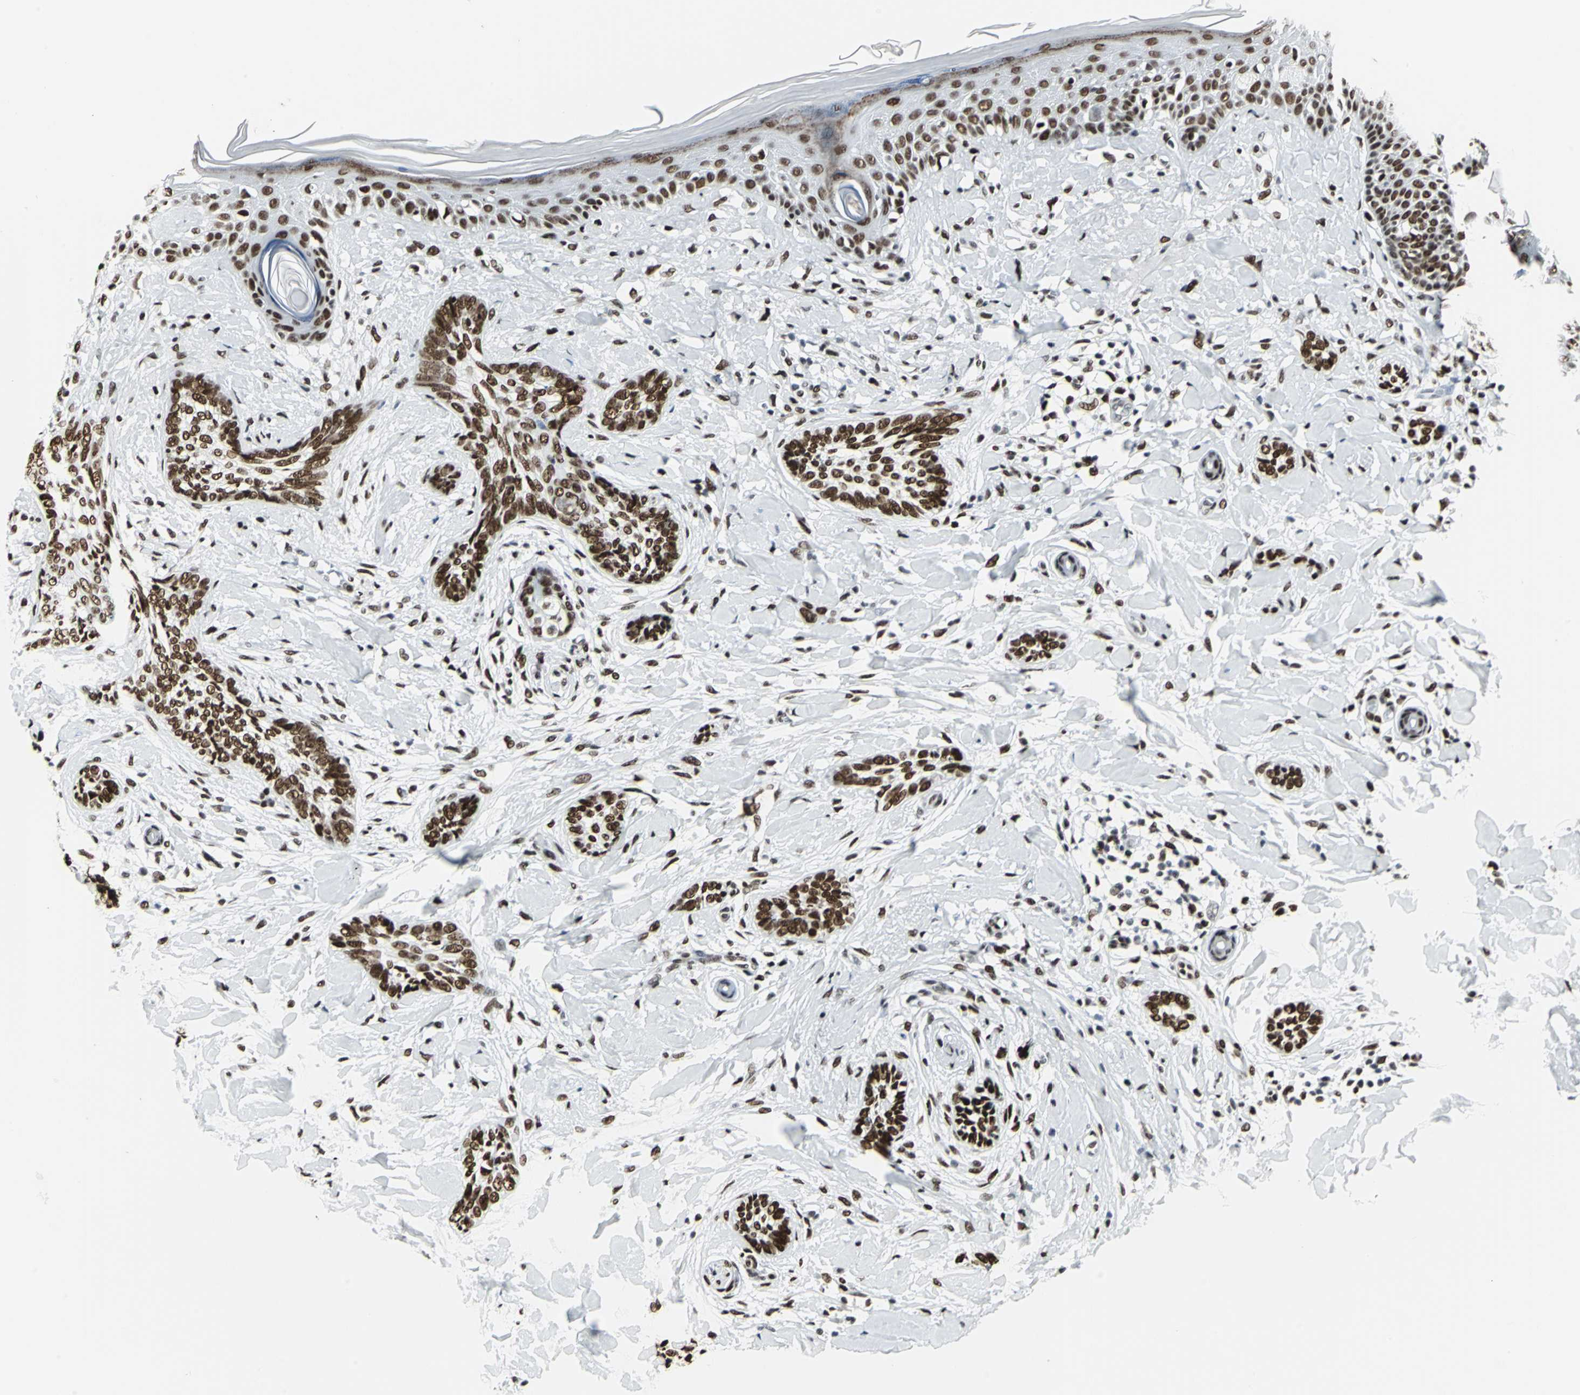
{"staining": {"intensity": "strong", "quantity": ">75%", "location": "nuclear"}, "tissue": "skin cancer", "cell_type": "Tumor cells", "image_type": "cancer", "snomed": [{"axis": "morphology", "description": "Basal cell carcinoma"}, {"axis": "topography", "description": "Skin"}], "caption": "High-magnification brightfield microscopy of basal cell carcinoma (skin) stained with DAB (3,3'-diaminobenzidine) (brown) and counterstained with hematoxylin (blue). tumor cells exhibit strong nuclear positivity is identified in about>75% of cells.", "gene": "HDAC2", "patient": {"sex": "female", "age": 58}}